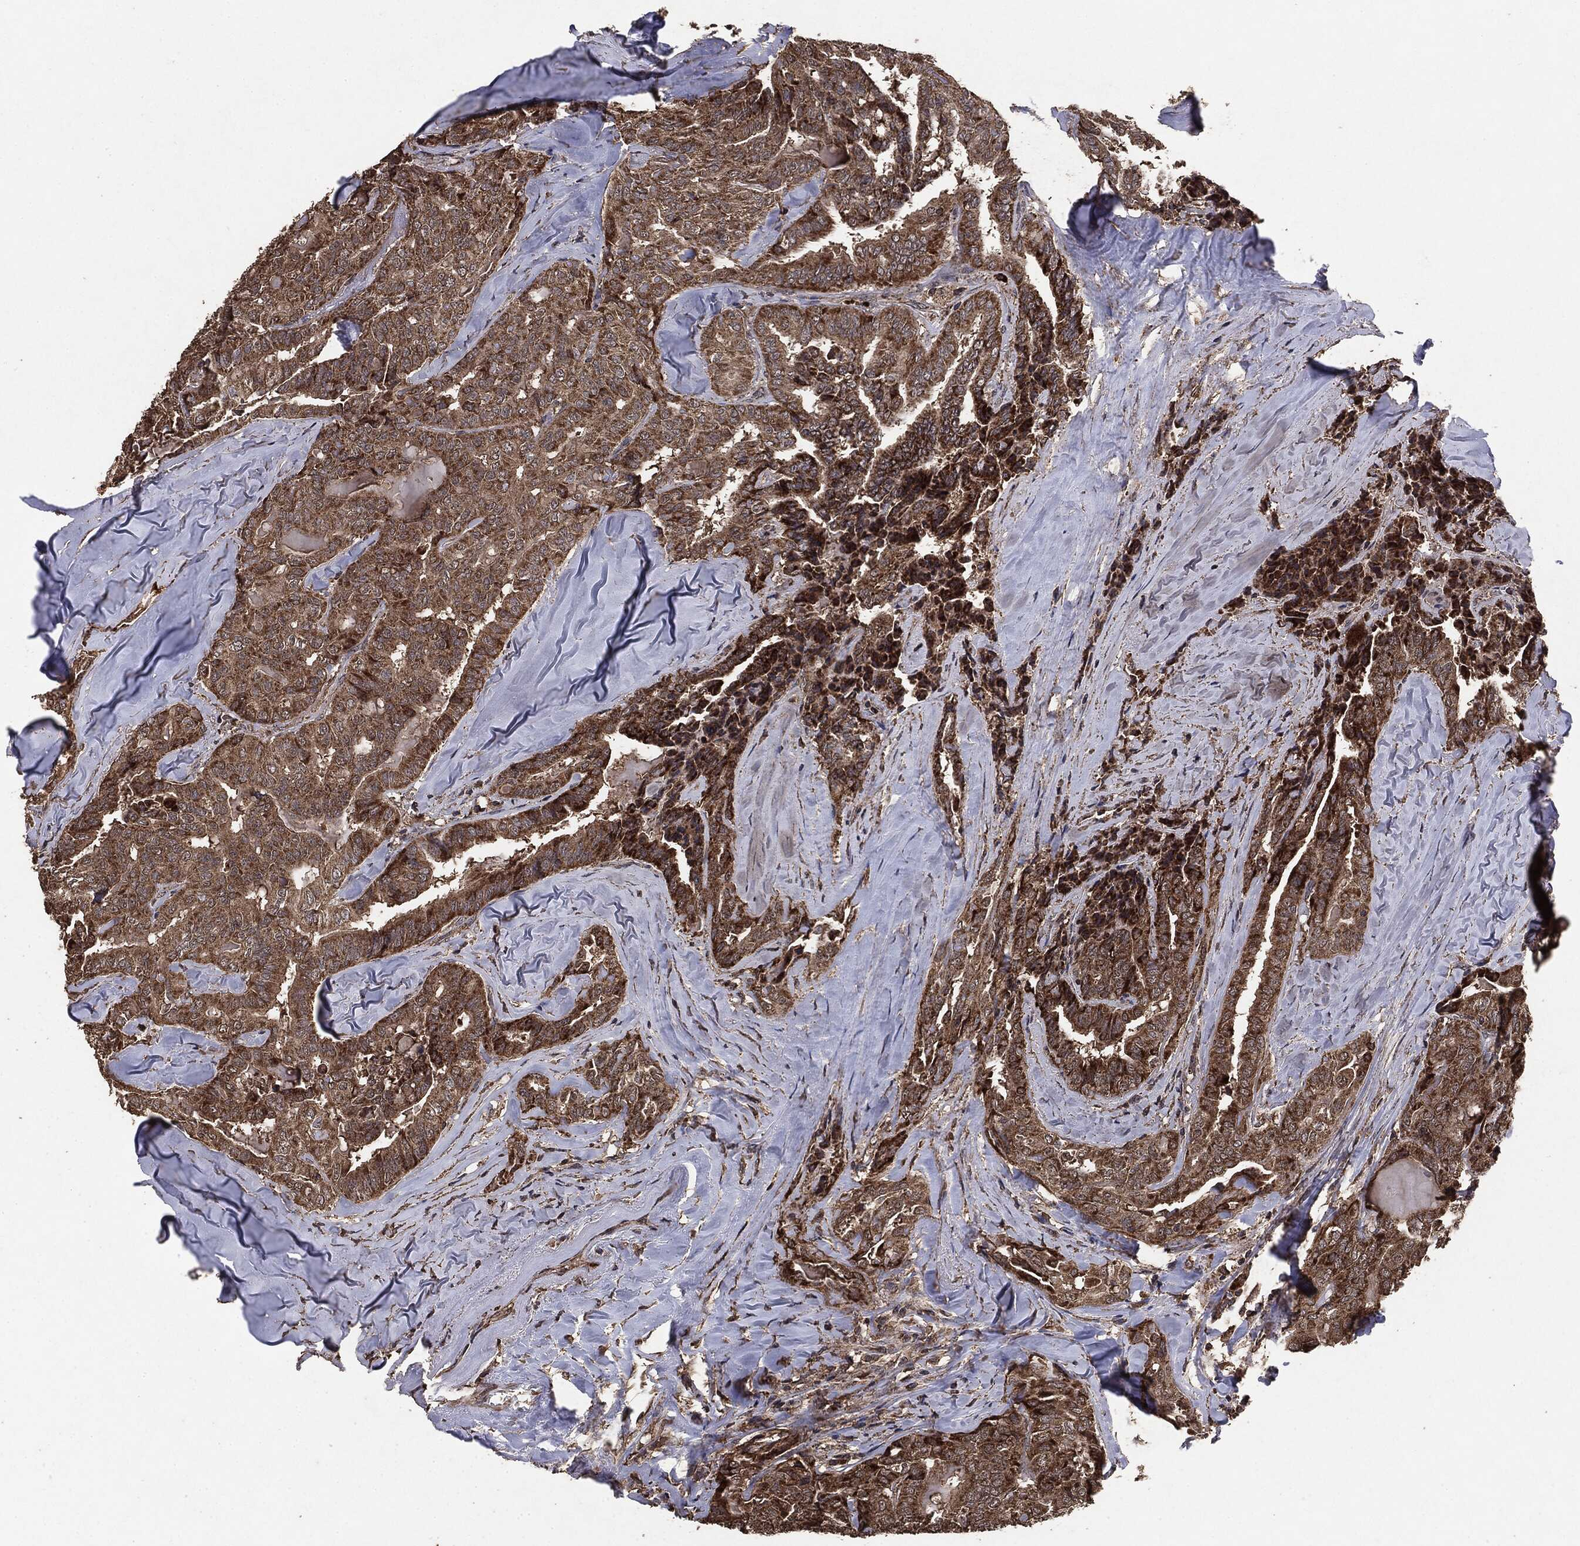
{"staining": {"intensity": "strong", "quantity": ">75%", "location": "cytoplasmic/membranous"}, "tissue": "thyroid cancer", "cell_type": "Tumor cells", "image_type": "cancer", "snomed": [{"axis": "morphology", "description": "Papillary adenocarcinoma, NOS"}, {"axis": "topography", "description": "Thyroid gland"}], "caption": "Papillary adenocarcinoma (thyroid) tissue exhibits strong cytoplasmic/membranous positivity in about >75% of tumor cells The protein of interest is shown in brown color, while the nuclei are stained blue.", "gene": "MTOR", "patient": {"sex": "female", "age": 68}}